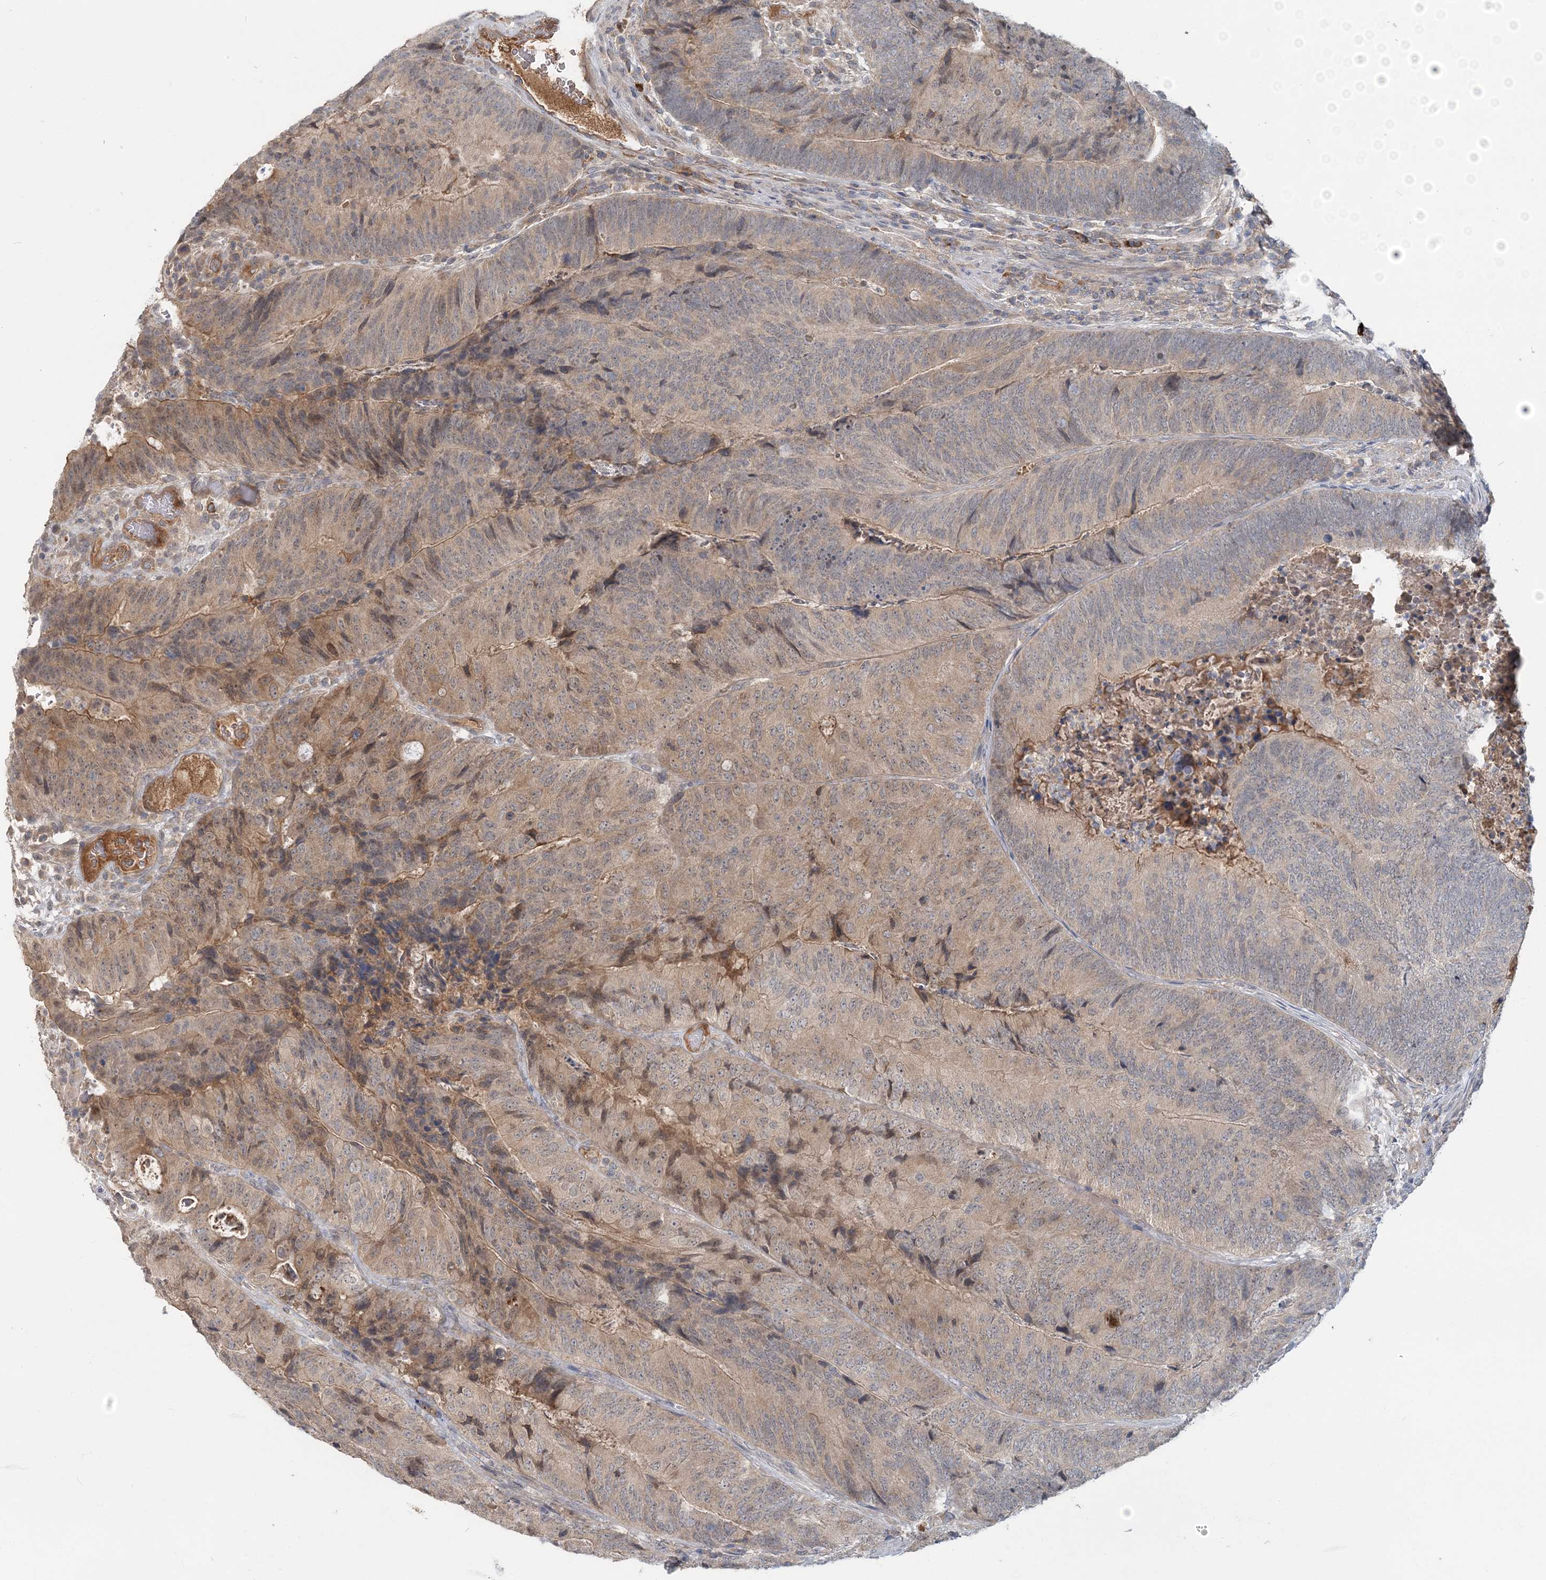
{"staining": {"intensity": "weak", "quantity": "25%-75%", "location": "cytoplasmic/membranous"}, "tissue": "colorectal cancer", "cell_type": "Tumor cells", "image_type": "cancer", "snomed": [{"axis": "morphology", "description": "Adenocarcinoma, NOS"}, {"axis": "topography", "description": "Colon"}], "caption": "Immunohistochemistry image of human colorectal cancer stained for a protein (brown), which demonstrates low levels of weak cytoplasmic/membranous expression in about 25%-75% of tumor cells.", "gene": "RNF25", "patient": {"sex": "female", "age": 67}}